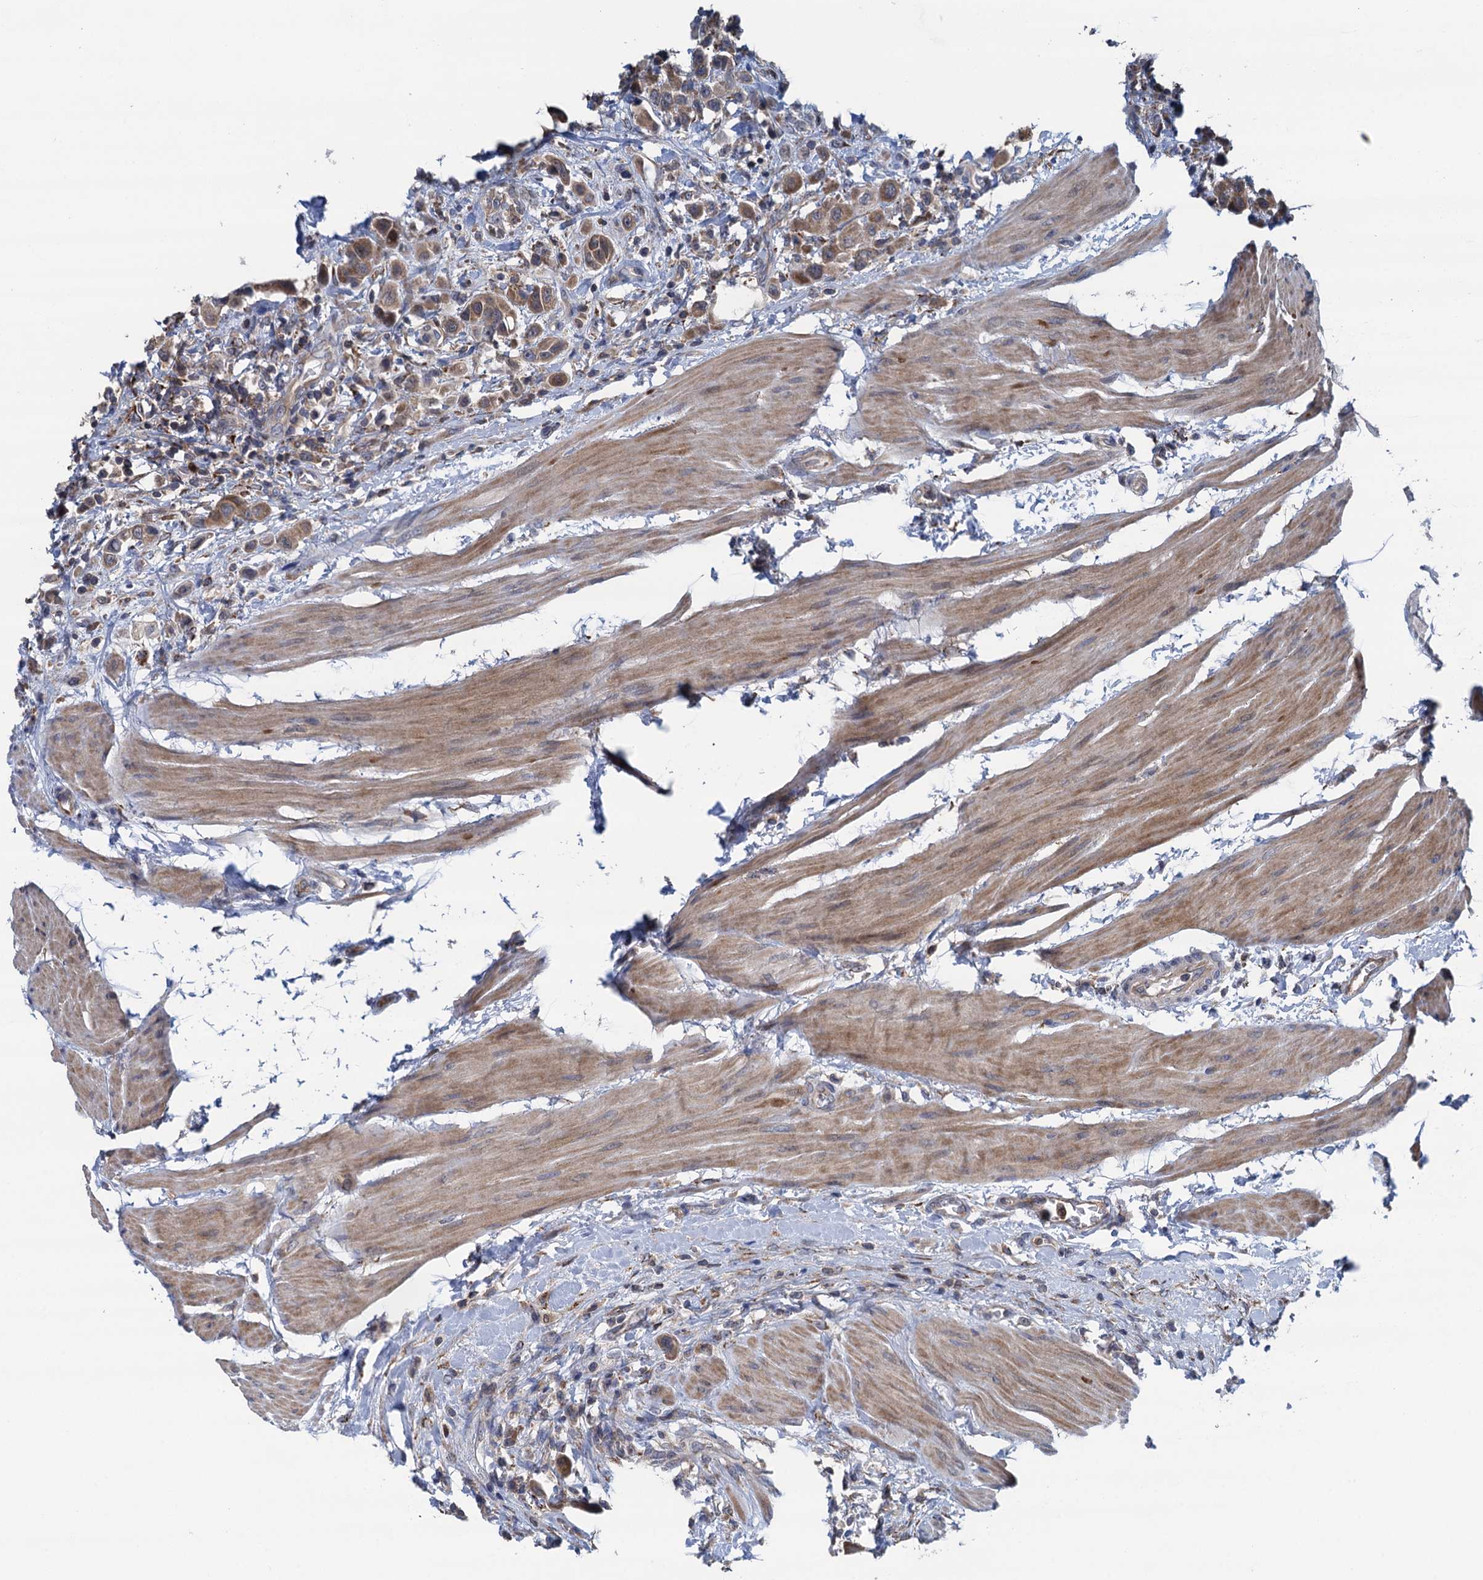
{"staining": {"intensity": "moderate", "quantity": ">75%", "location": "cytoplasmic/membranous"}, "tissue": "urothelial cancer", "cell_type": "Tumor cells", "image_type": "cancer", "snomed": [{"axis": "morphology", "description": "Urothelial carcinoma, High grade"}, {"axis": "topography", "description": "Urinary bladder"}], "caption": "The immunohistochemical stain labels moderate cytoplasmic/membranous staining in tumor cells of urothelial cancer tissue. (DAB (3,3'-diaminobenzidine) IHC, brown staining for protein, blue staining for nuclei).", "gene": "CNTN5", "patient": {"sex": "male", "age": 50}}